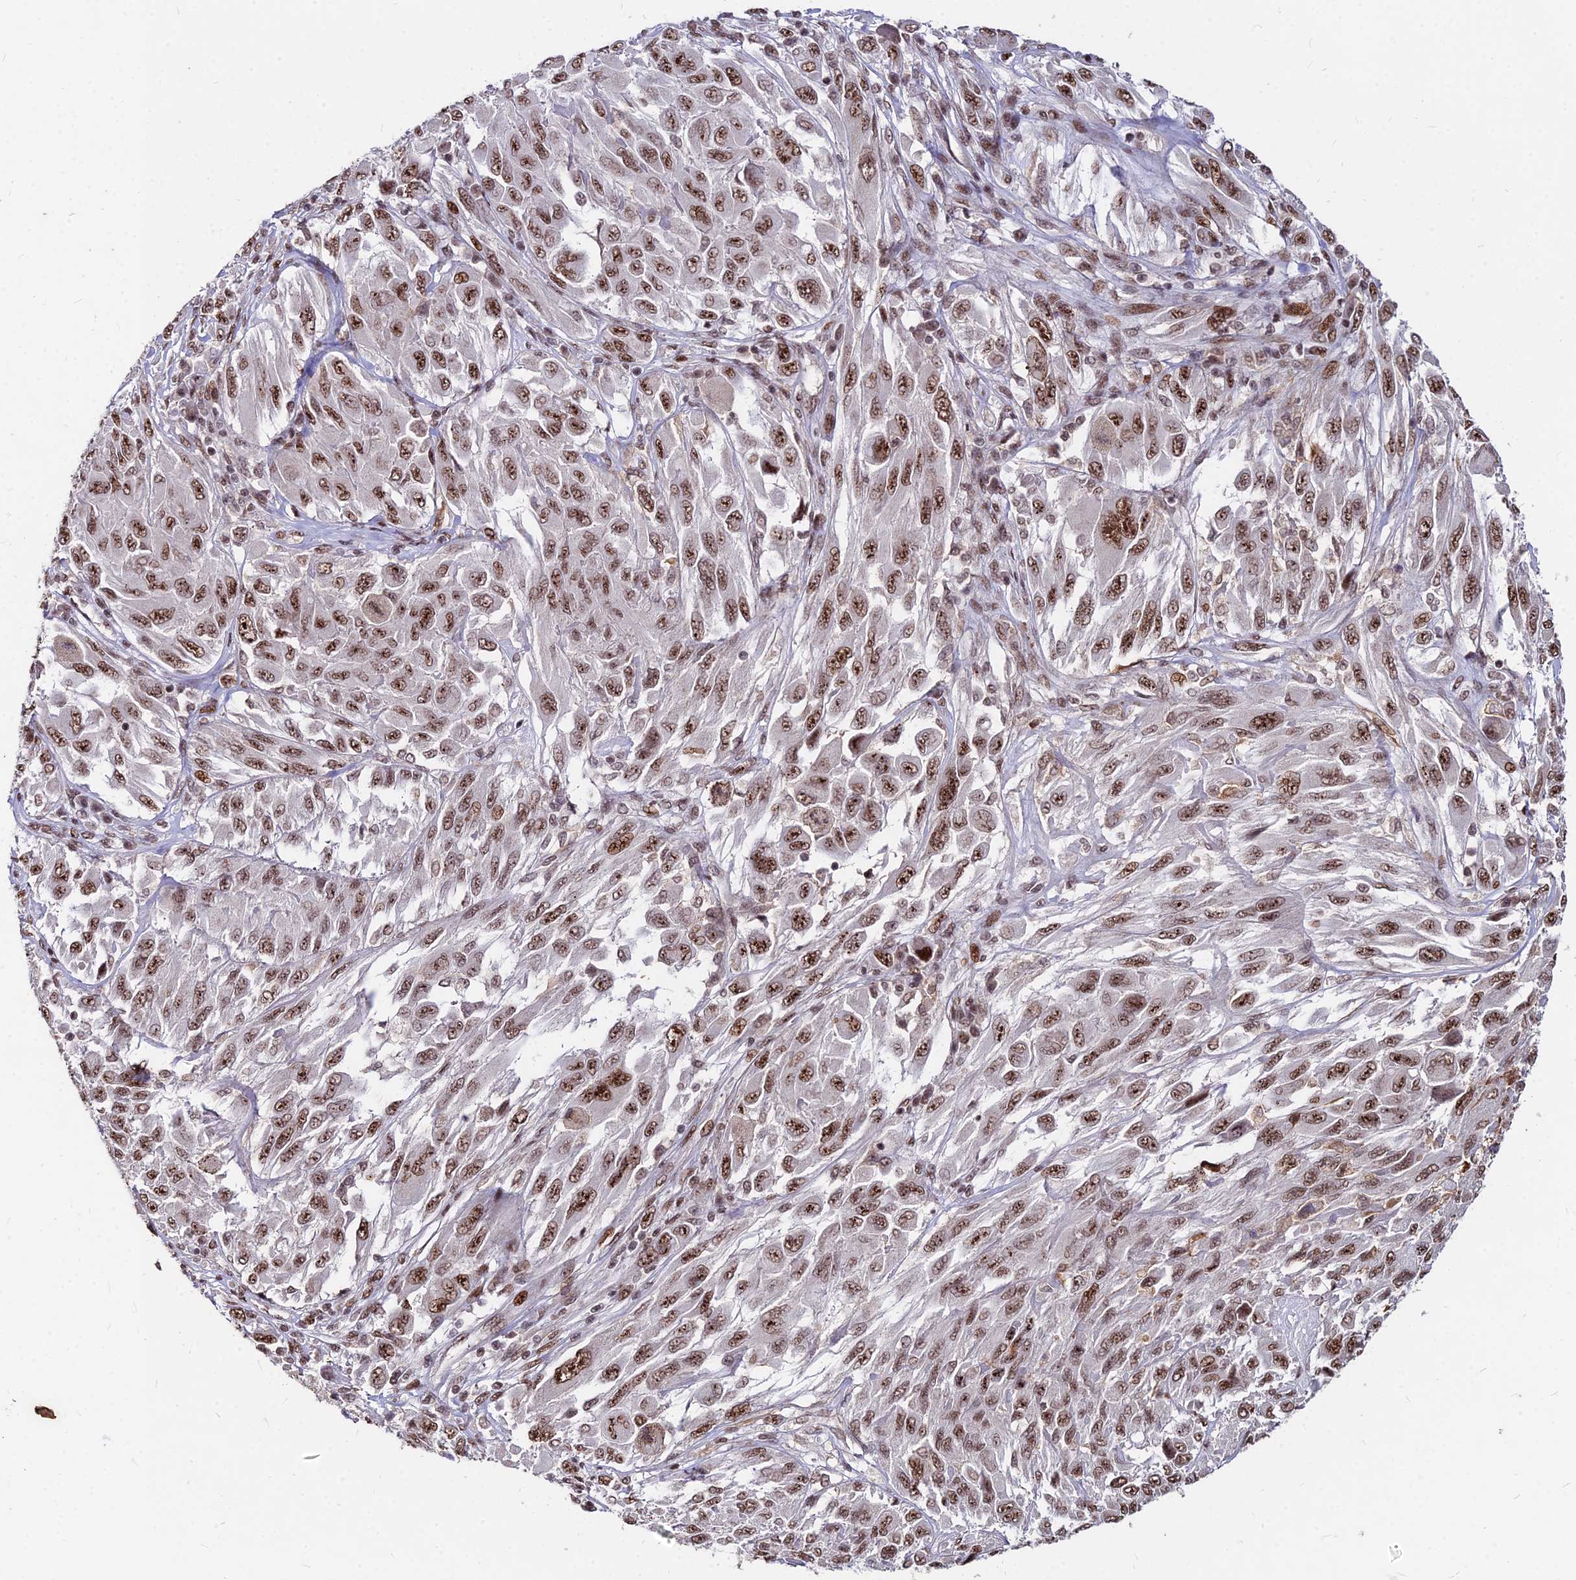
{"staining": {"intensity": "moderate", "quantity": ">75%", "location": "nuclear"}, "tissue": "melanoma", "cell_type": "Tumor cells", "image_type": "cancer", "snomed": [{"axis": "morphology", "description": "Malignant melanoma, NOS"}, {"axis": "topography", "description": "Skin"}], "caption": "This histopathology image displays IHC staining of human malignant melanoma, with medium moderate nuclear staining in about >75% of tumor cells.", "gene": "ZBED4", "patient": {"sex": "female", "age": 91}}